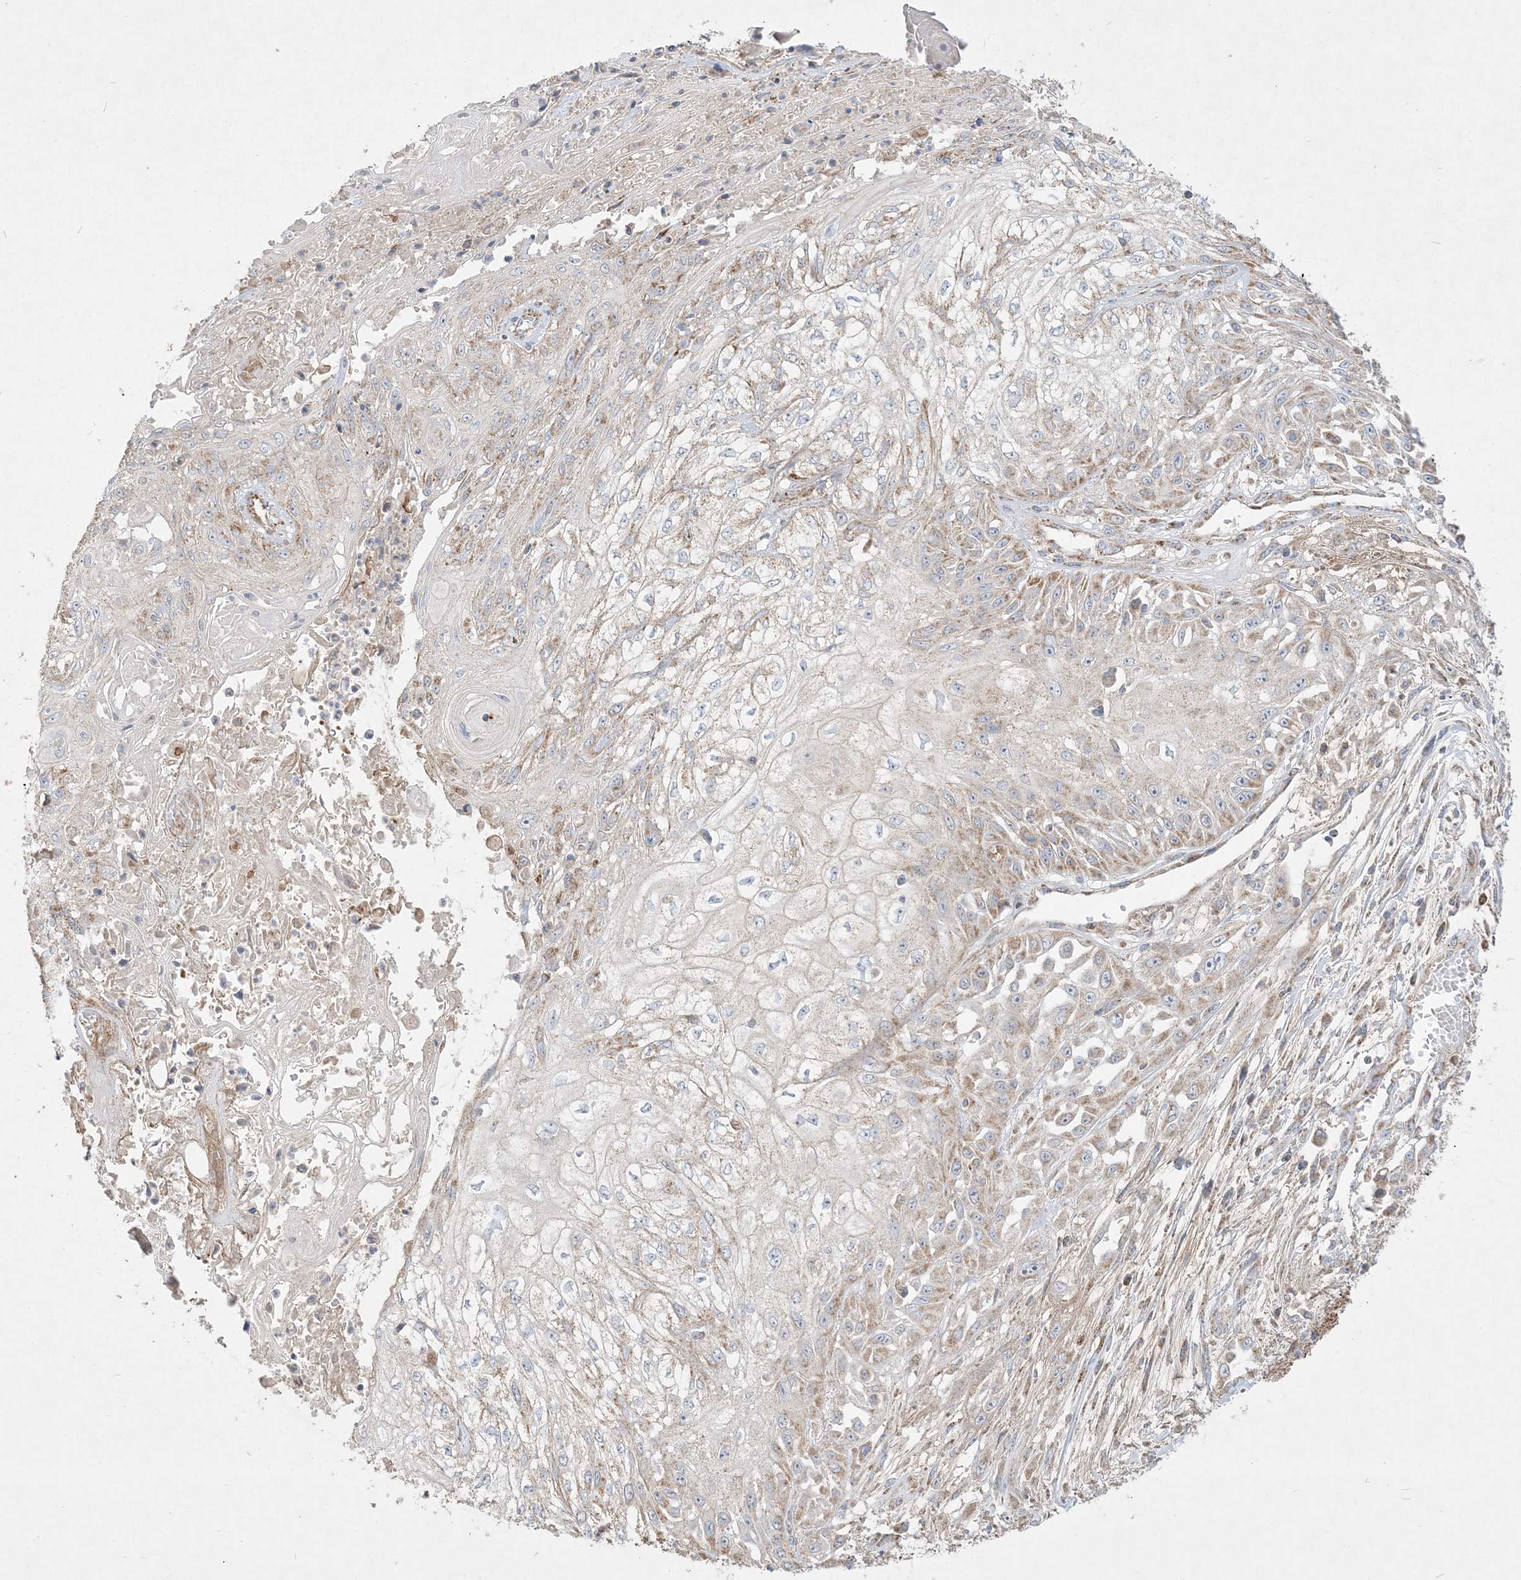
{"staining": {"intensity": "moderate", "quantity": "25%-75%", "location": "cytoplasmic/membranous"}, "tissue": "skin cancer", "cell_type": "Tumor cells", "image_type": "cancer", "snomed": [{"axis": "morphology", "description": "Squamous cell carcinoma, NOS"}, {"axis": "morphology", "description": "Squamous cell carcinoma, metastatic, NOS"}, {"axis": "topography", "description": "Skin"}, {"axis": "topography", "description": "Lymph node"}], "caption": "Protein staining of skin cancer (metastatic squamous cell carcinoma) tissue shows moderate cytoplasmic/membranous positivity in about 25%-75% of tumor cells.", "gene": "NDUFAF3", "patient": {"sex": "male", "age": 75}}